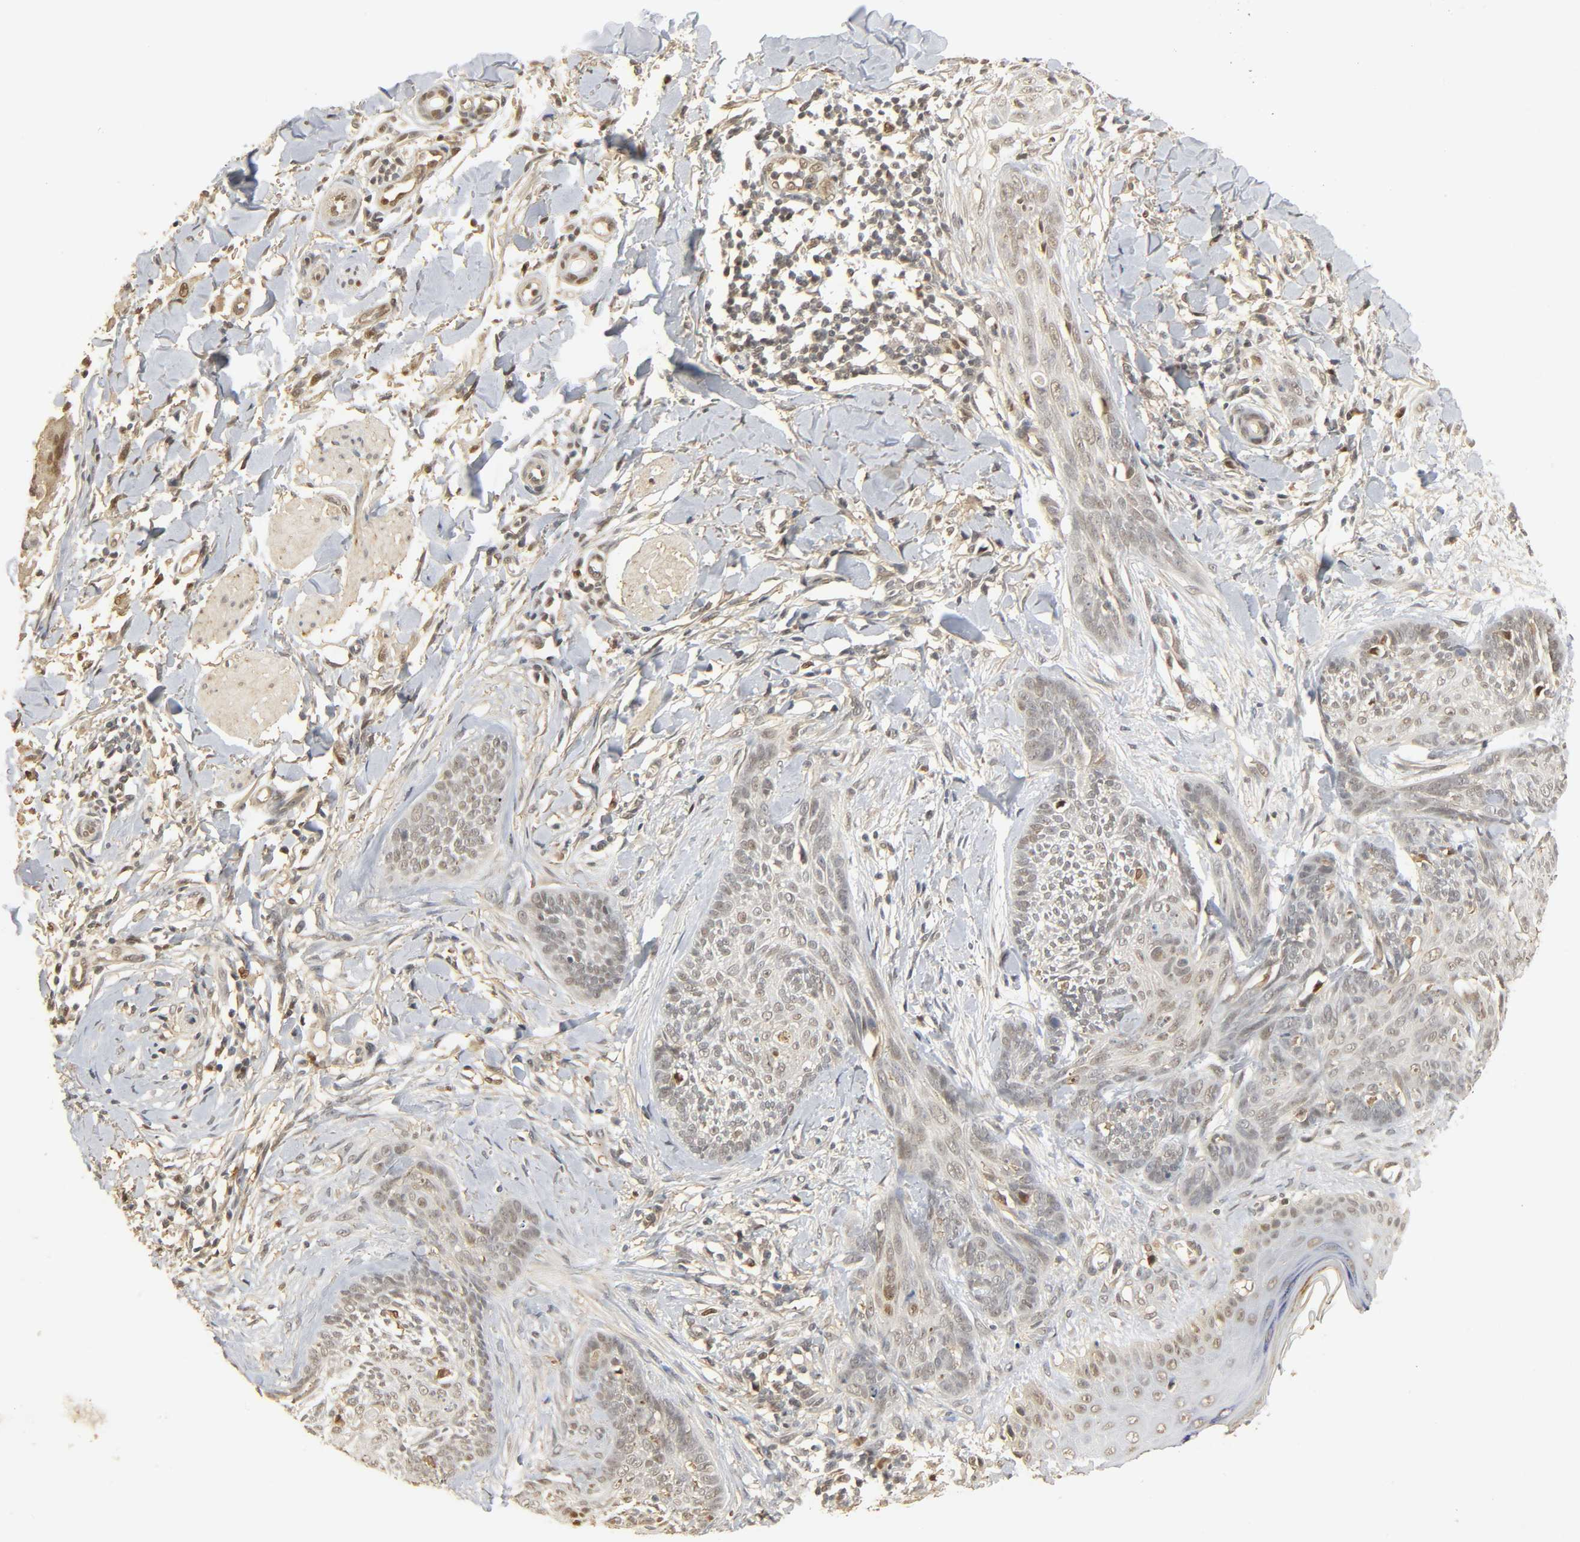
{"staining": {"intensity": "weak", "quantity": "<25%", "location": "nuclear"}, "tissue": "skin cancer", "cell_type": "Tumor cells", "image_type": "cancer", "snomed": [{"axis": "morphology", "description": "Normal tissue, NOS"}, {"axis": "morphology", "description": "Basal cell carcinoma"}, {"axis": "topography", "description": "Skin"}], "caption": "Tumor cells show no significant protein expression in skin basal cell carcinoma.", "gene": "ZFPM2", "patient": {"sex": "male", "age": 71}}